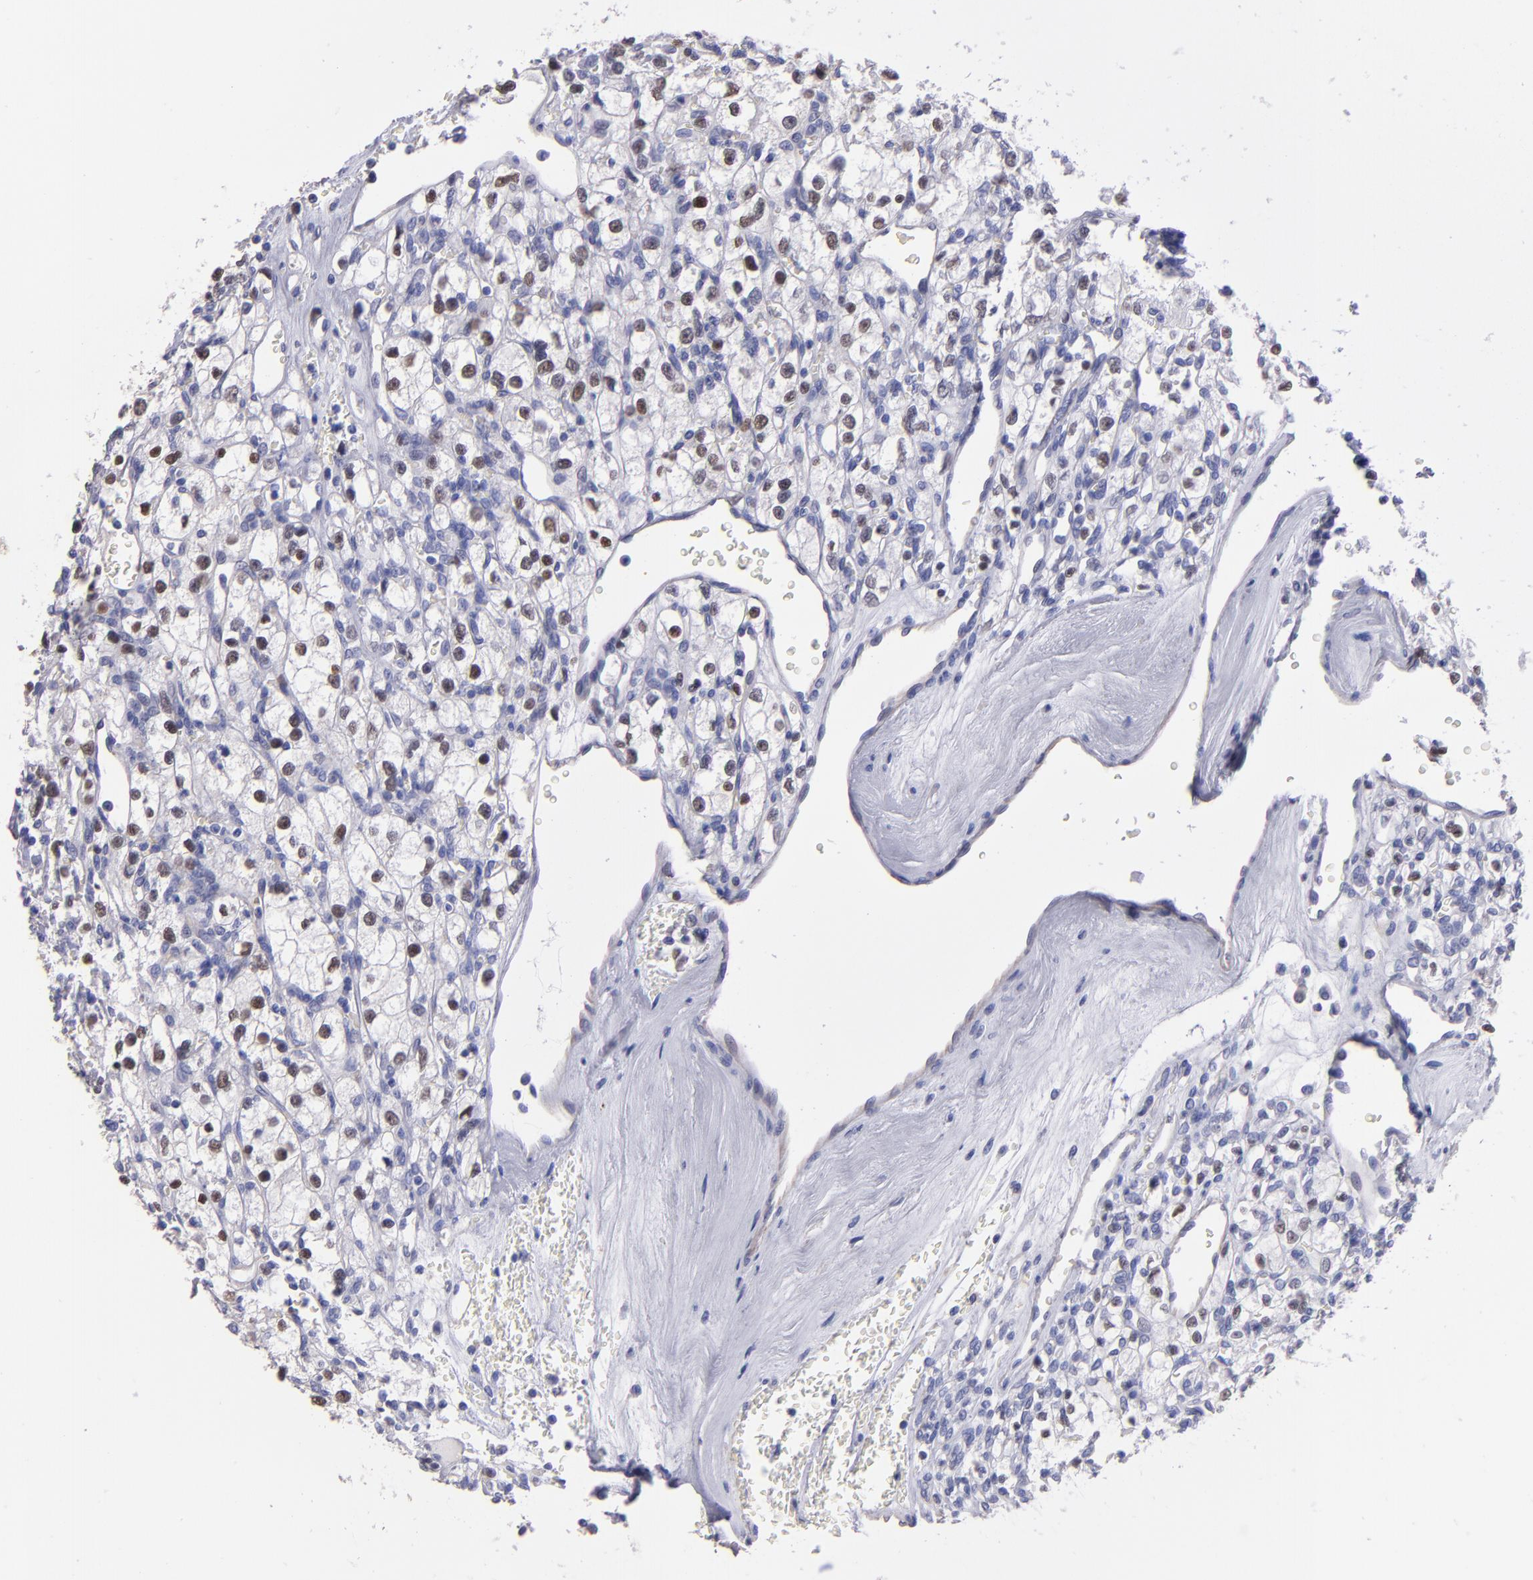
{"staining": {"intensity": "weak", "quantity": "<25%", "location": "nuclear"}, "tissue": "renal cancer", "cell_type": "Tumor cells", "image_type": "cancer", "snomed": [{"axis": "morphology", "description": "Adenocarcinoma, NOS"}, {"axis": "topography", "description": "Kidney"}], "caption": "This is an immunohistochemistry (IHC) micrograph of human renal cancer (adenocarcinoma). There is no positivity in tumor cells.", "gene": "TG", "patient": {"sex": "female", "age": 62}}